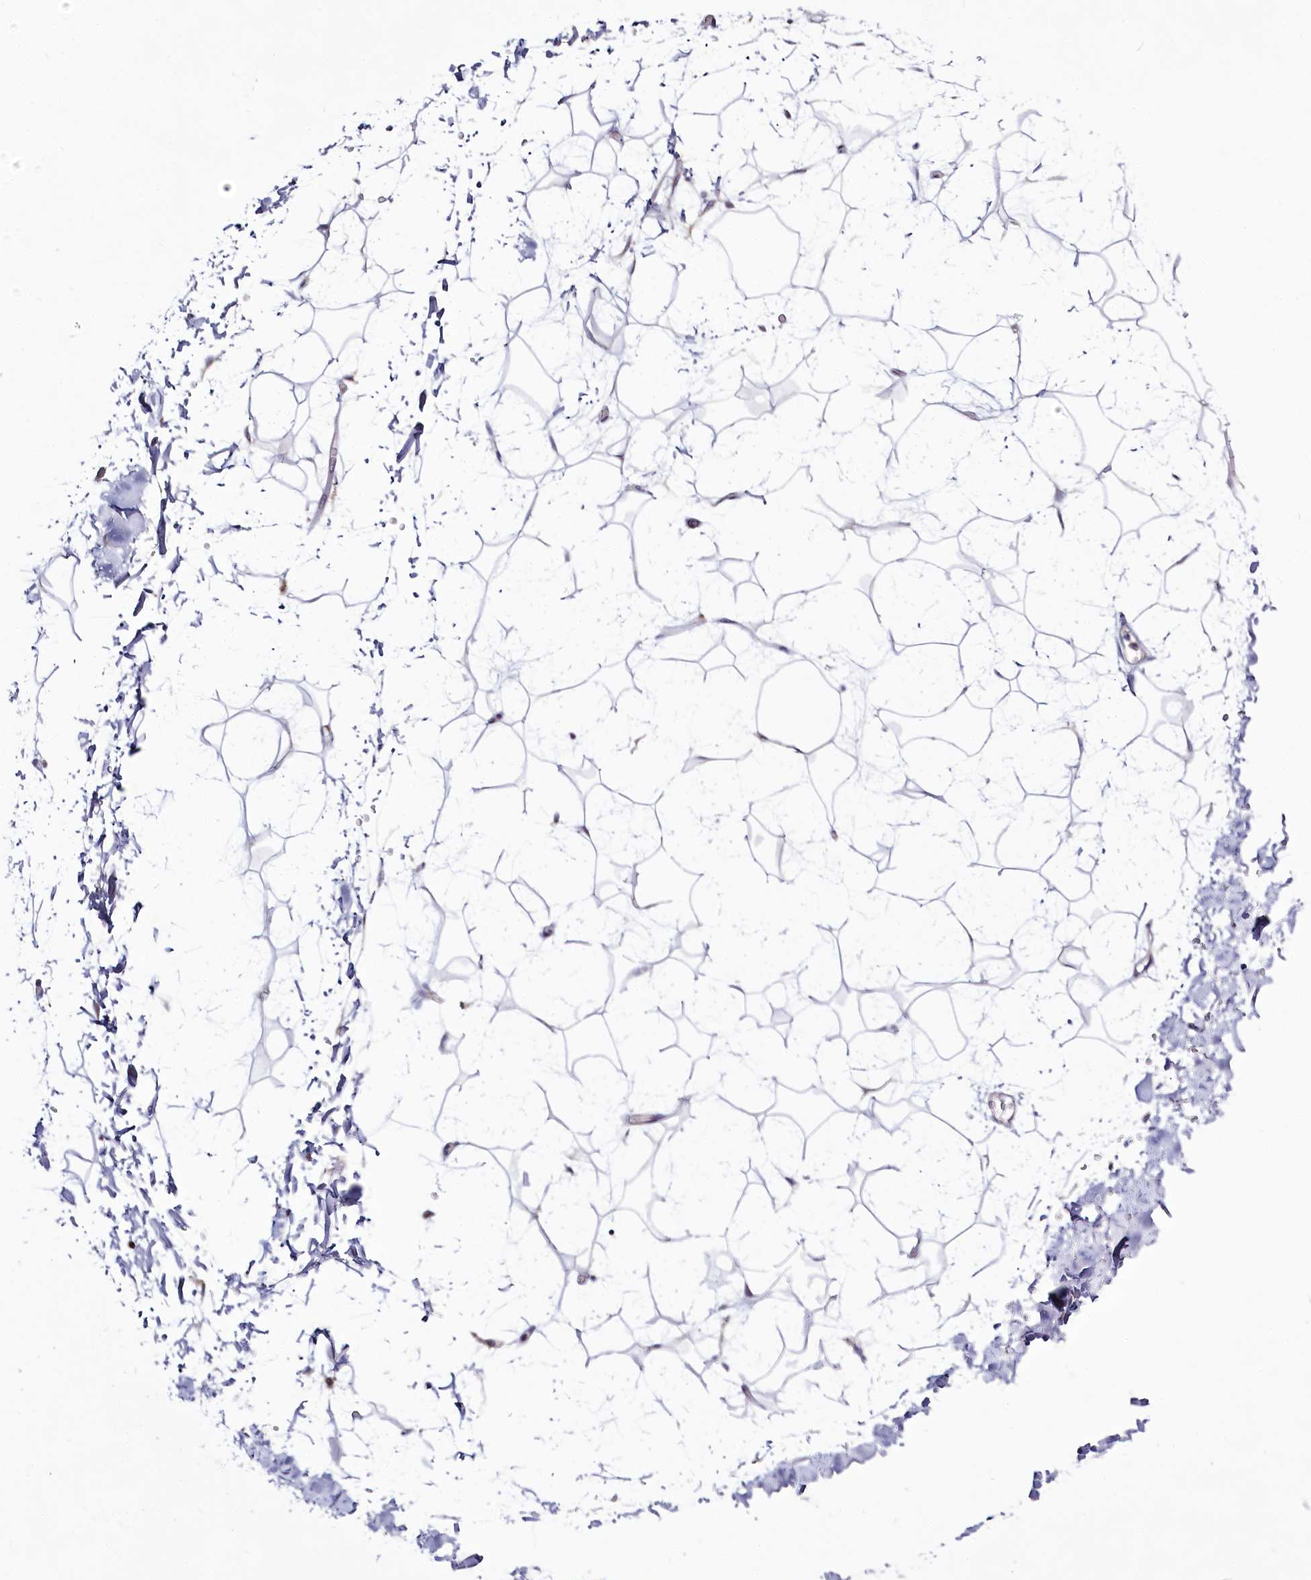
{"staining": {"intensity": "negative", "quantity": "none", "location": "none"}, "tissue": "adipose tissue", "cell_type": "Adipocytes", "image_type": "normal", "snomed": [{"axis": "morphology", "description": "Normal tissue, NOS"}, {"axis": "topography", "description": "Soft tissue"}], "caption": "This is a photomicrograph of immunohistochemistry staining of benign adipose tissue, which shows no staining in adipocytes.", "gene": "SPINK13", "patient": {"sex": "male", "age": 72}}